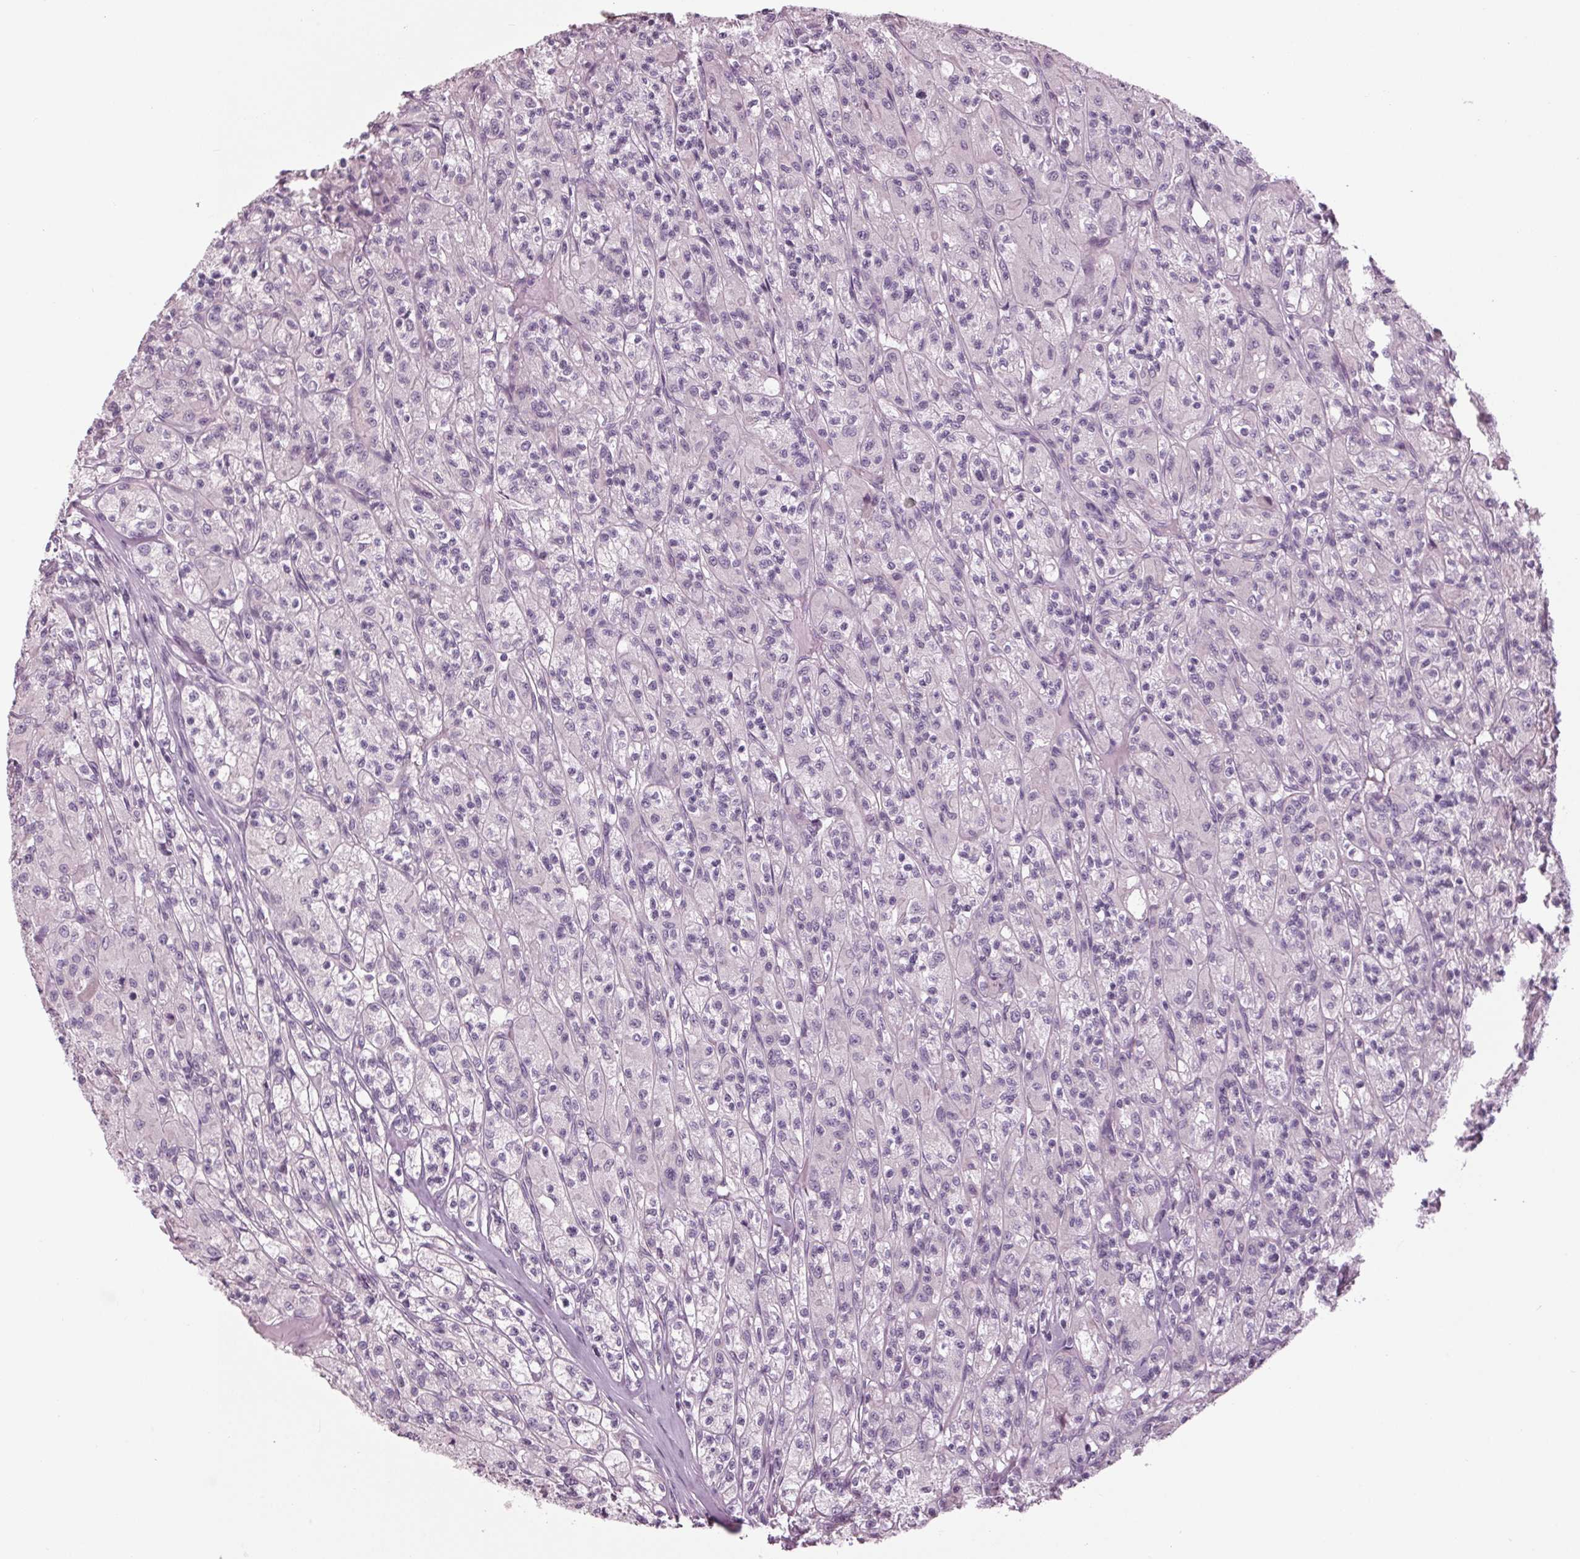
{"staining": {"intensity": "negative", "quantity": "none", "location": "none"}, "tissue": "renal cancer", "cell_type": "Tumor cells", "image_type": "cancer", "snomed": [{"axis": "morphology", "description": "Adenocarcinoma, NOS"}, {"axis": "topography", "description": "Kidney"}], "caption": "Renal cancer (adenocarcinoma) was stained to show a protein in brown. There is no significant positivity in tumor cells. Nuclei are stained in blue.", "gene": "TNNC2", "patient": {"sex": "female", "age": 70}}